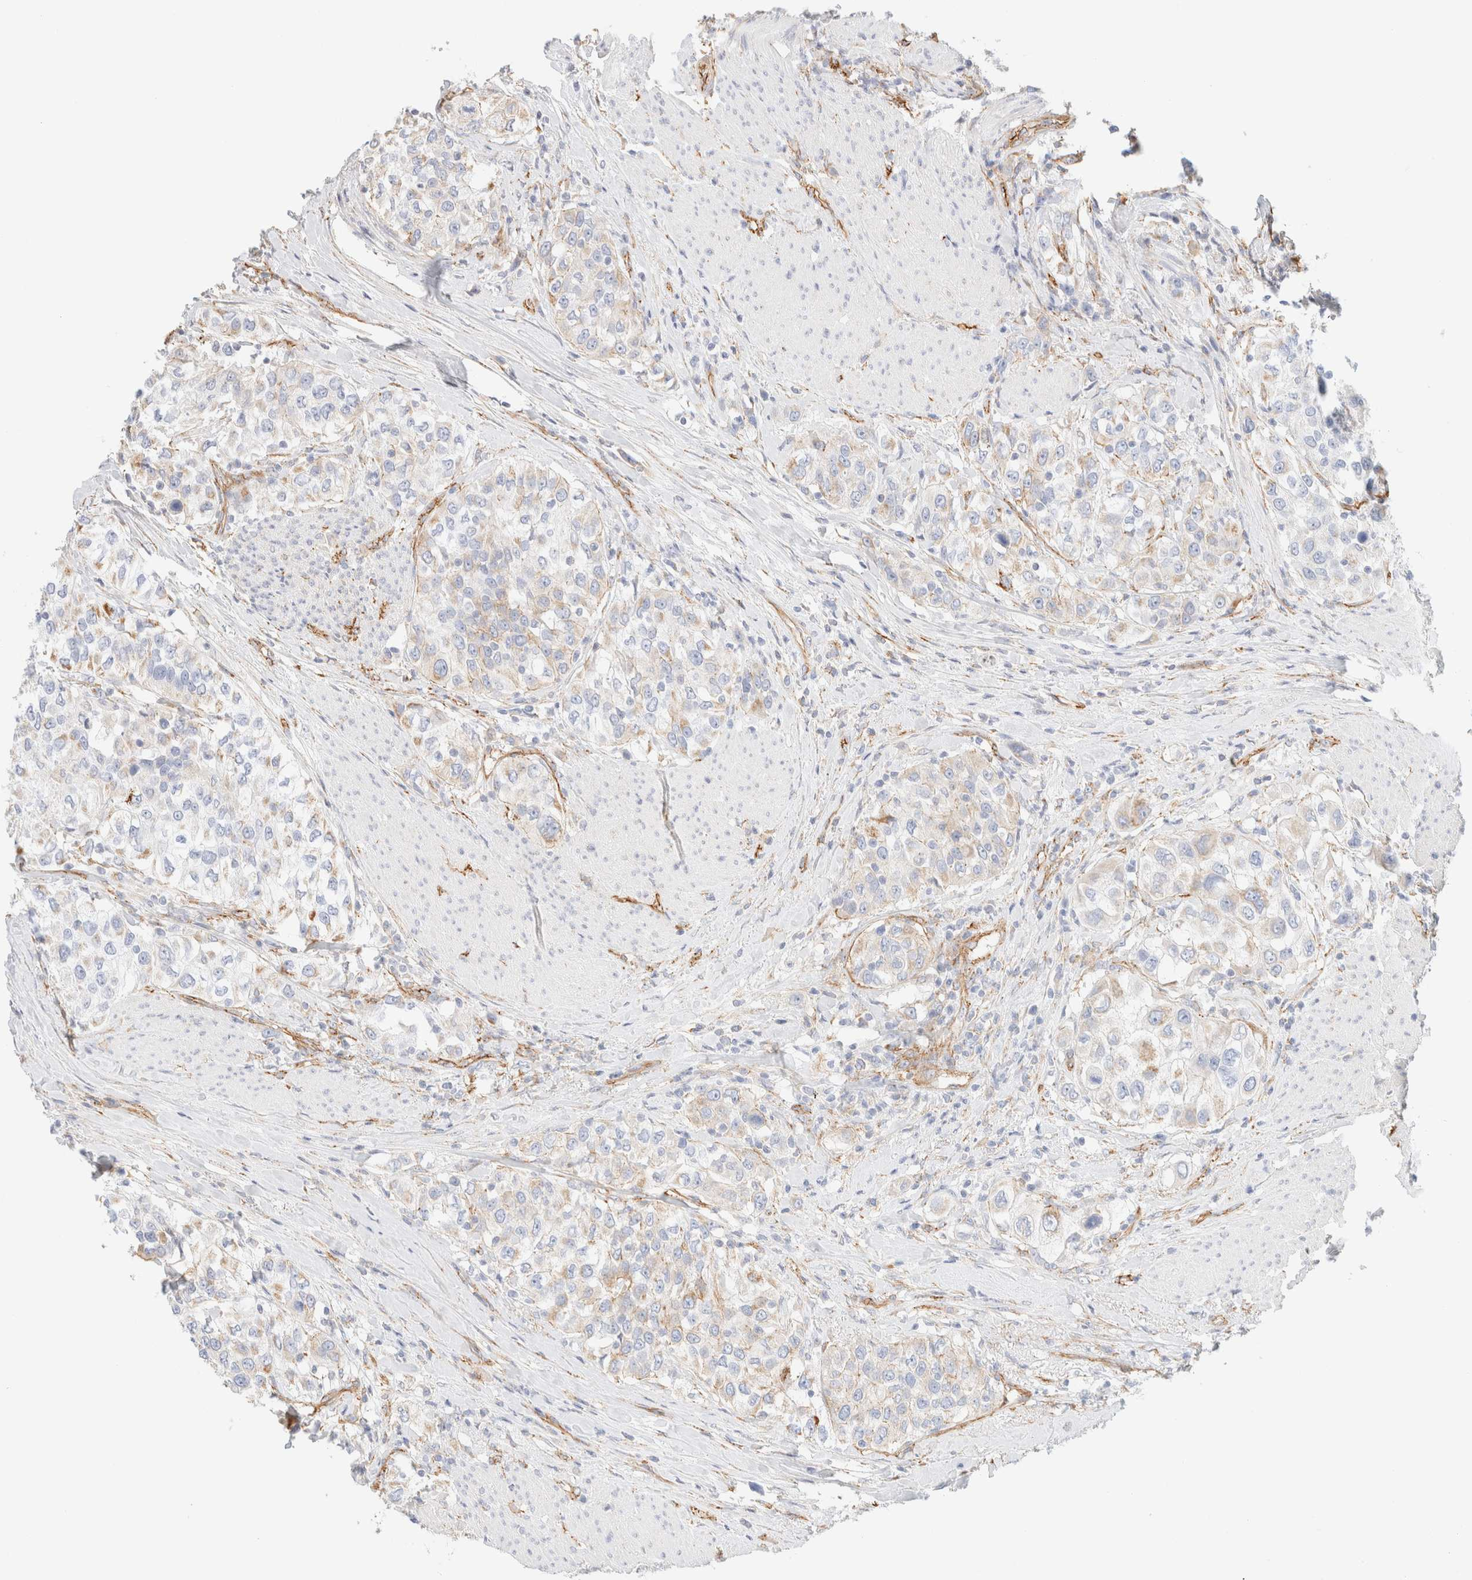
{"staining": {"intensity": "weak", "quantity": "<25%", "location": "cytoplasmic/membranous"}, "tissue": "urothelial cancer", "cell_type": "Tumor cells", "image_type": "cancer", "snomed": [{"axis": "morphology", "description": "Urothelial carcinoma, High grade"}, {"axis": "topography", "description": "Urinary bladder"}], "caption": "This is an IHC image of human high-grade urothelial carcinoma. There is no staining in tumor cells.", "gene": "CYB5R4", "patient": {"sex": "female", "age": 80}}